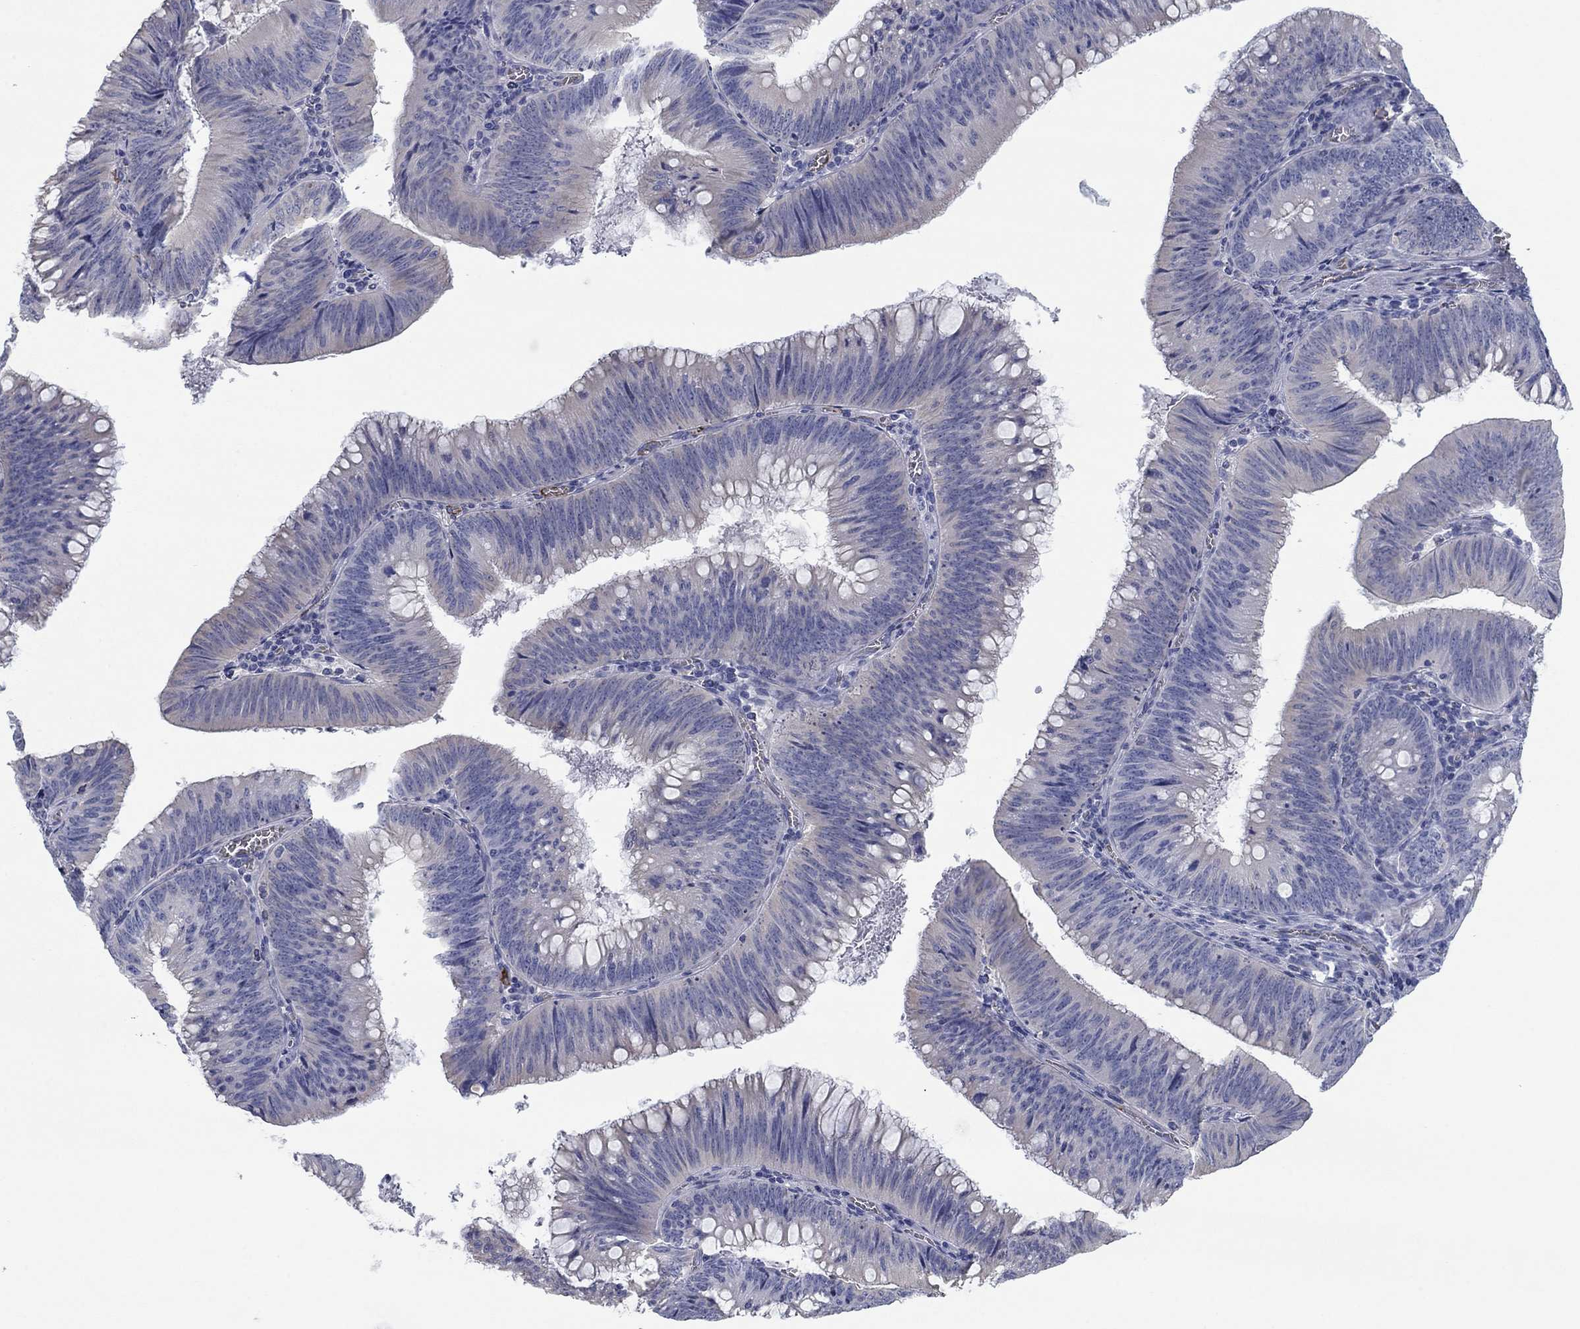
{"staining": {"intensity": "negative", "quantity": "none", "location": "none"}, "tissue": "colorectal cancer", "cell_type": "Tumor cells", "image_type": "cancer", "snomed": [{"axis": "morphology", "description": "Adenocarcinoma, NOS"}, {"axis": "topography", "description": "Rectum"}], "caption": "This is an immunohistochemistry micrograph of human adenocarcinoma (colorectal). There is no positivity in tumor cells.", "gene": "APOC3", "patient": {"sex": "female", "age": 72}}